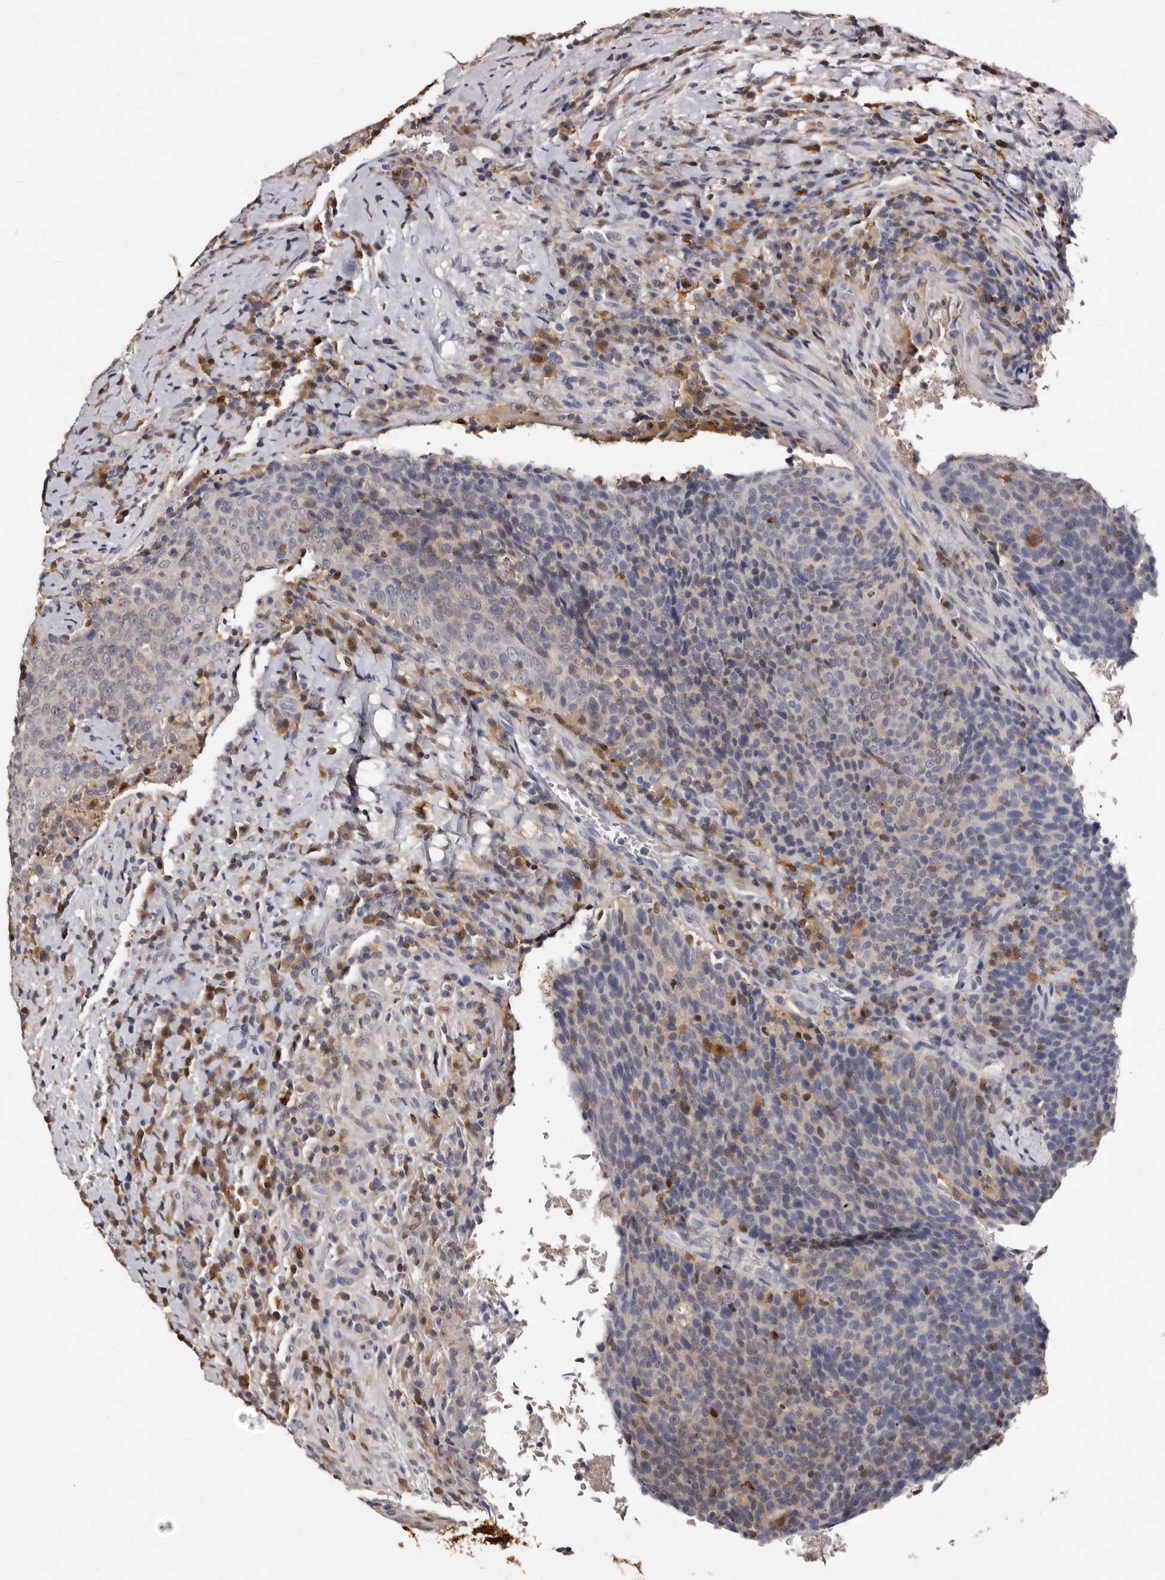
{"staining": {"intensity": "weak", "quantity": "25%-75%", "location": "cytoplasmic/membranous"}, "tissue": "head and neck cancer", "cell_type": "Tumor cells", "image_type": "cancer", "snomed": [{"axis": "morphology", "description": "Squamous cell carcinoma, NOS"}, {"axis": "morphology", "description": "Squamous cell carcinoma, metastatic, NOS"}, {"axis": "topography", "description": "Lymph node"}, {"axis": "topography", "description": "Head-Neck"}], "caption": "Immunohistochemical staining of human head and neck metastatic squamous cell carcinoma displays low levels of weak cytoplasmic/membranous staining in about 25%-75% of tumor cells. (Brightfield microscopy of DAB IHC at high magnification).", "gene": "DNPH1", "patient": {"sex": "male", "age": 62}}